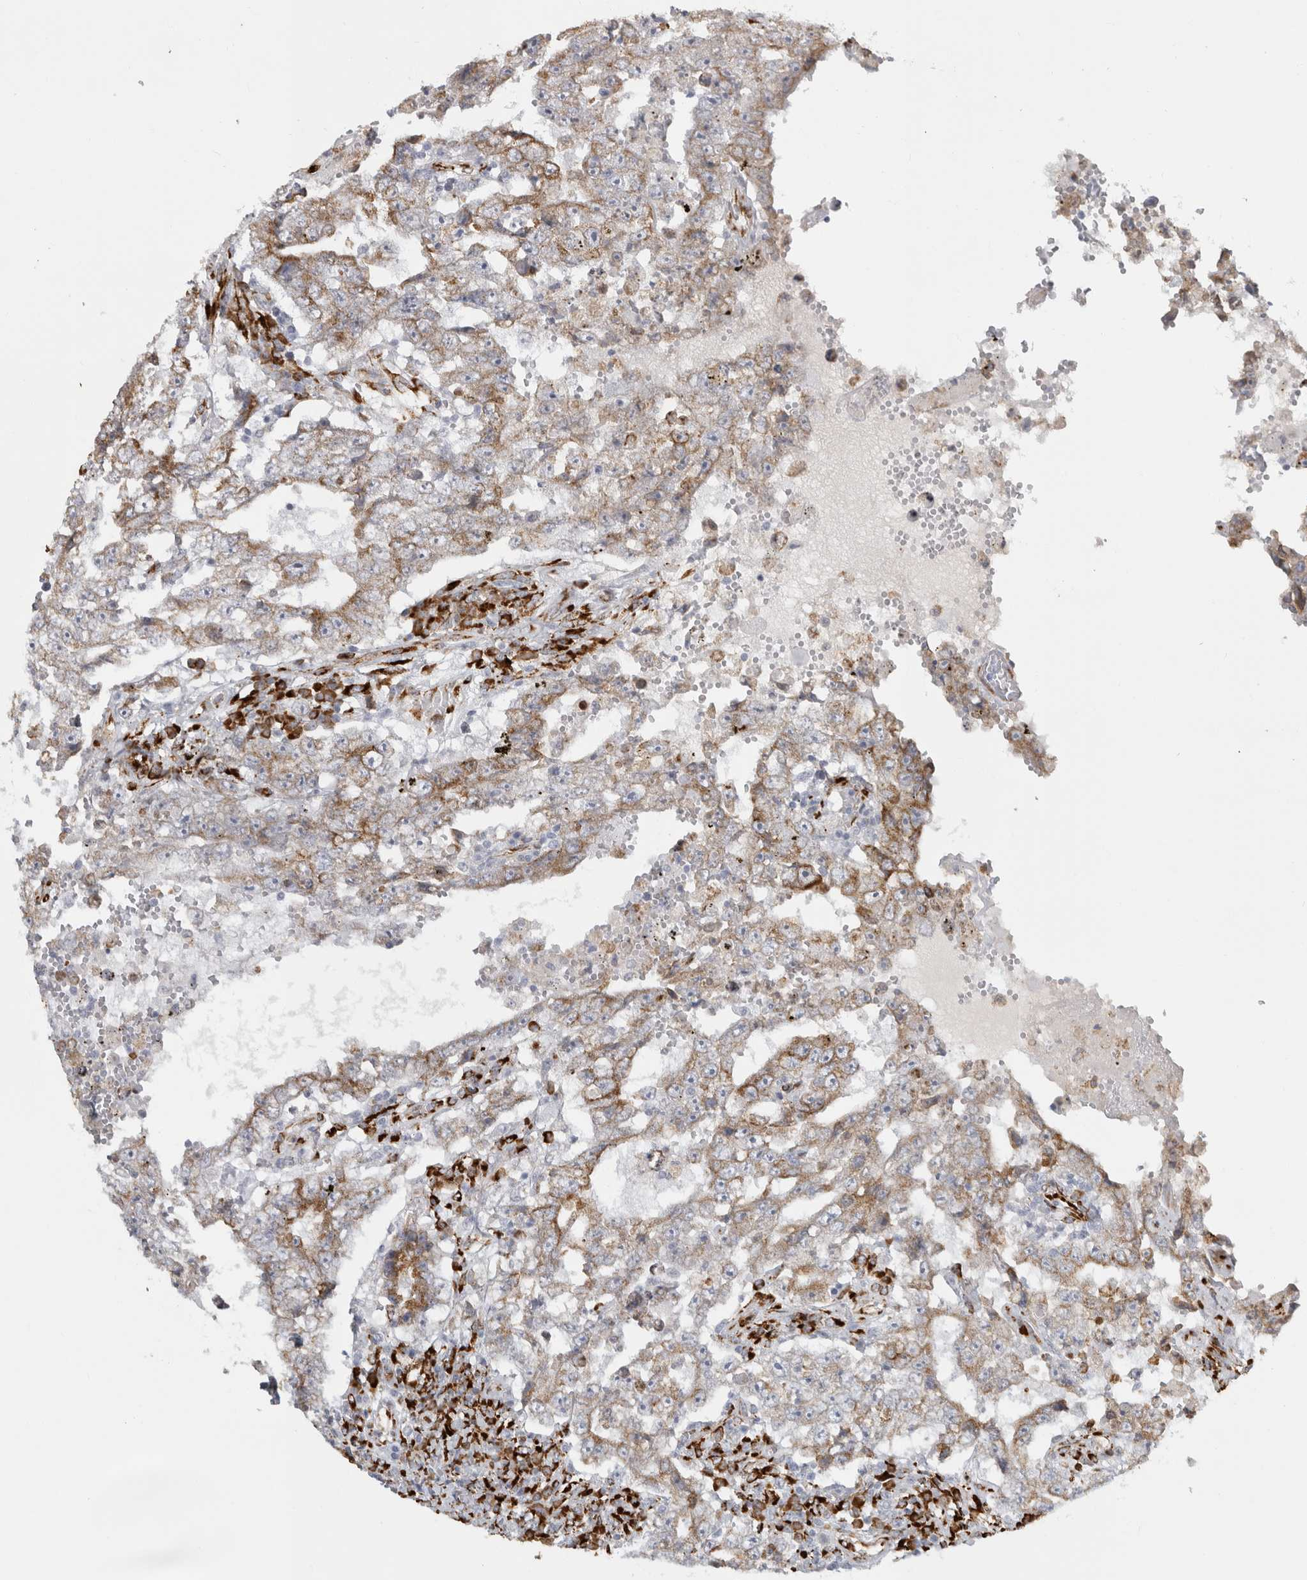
{"staining": {"intensity": "moderate", "quantity": "25%-75%", "location": "cytoplasmic/membranous"}, "tissue": "testis cancer", "cell_type": "Tumor cells", "image_type": "cancer", "snomed": [{"axis": "morphology", "description": "Carcinoma, Embryonal, NOS"}, {"axis": "topography", "description": "Testis"}], "caption": "Testis embryonal carcinoma tissue reveals moderate cytoplasmic/membranous expression in approximately 25%-75% of tumor cells The staining was performed using DAB (3,3'-diaminobenzidine), with brown indicating positive protein expression. Nuclei are stained blue with hematoxylin.", "gene": "OSTN", "patient": {"sex": "male", "age": 26}}